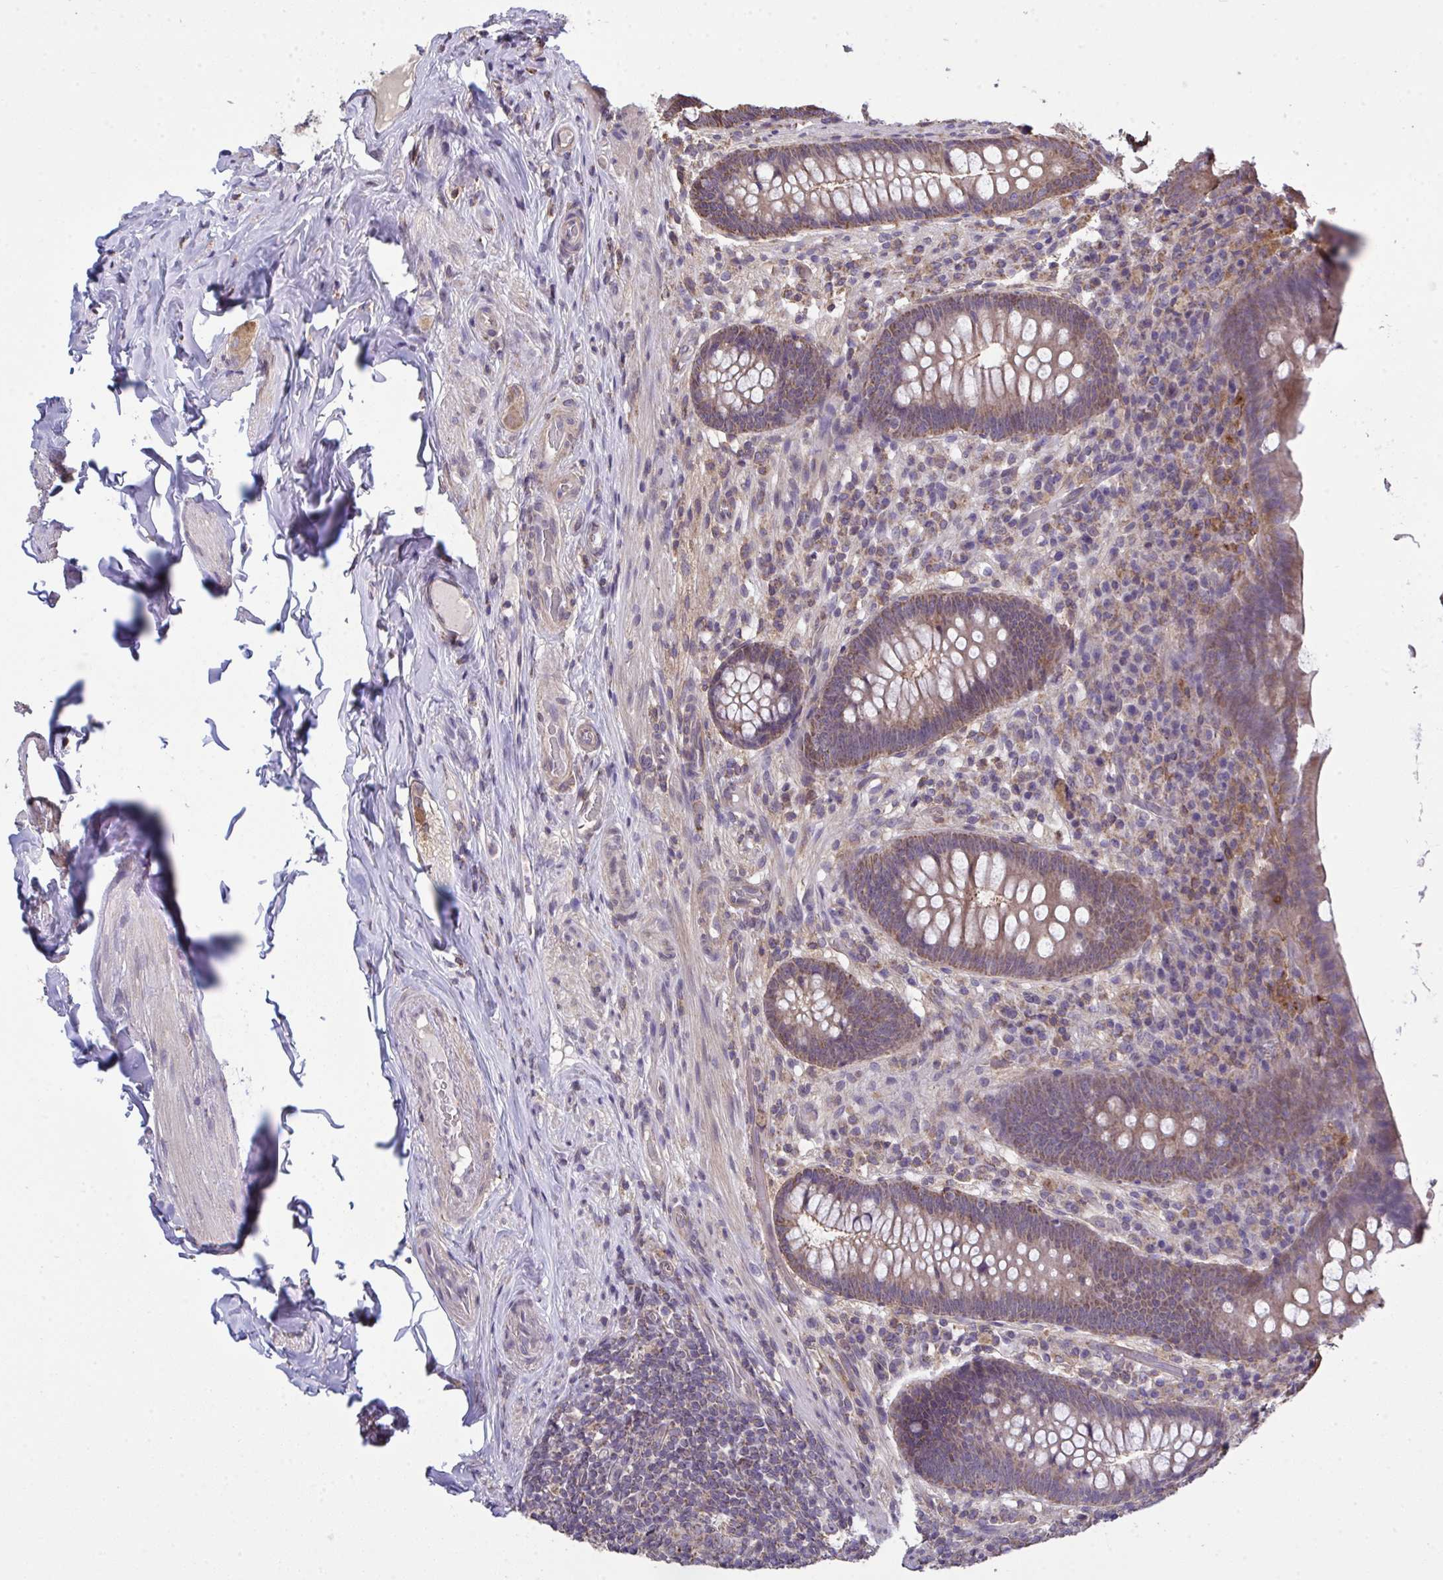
{"staining": {"intensity": "weak", "quantity": ">75%", "location": "cytoplasmic/membranous"}, "tissue": "appendix", "cell_type": "Glandular cells", "image_type": "normal", "snomed": [{"axis": "morphology", "description": "Normal tissue, NOS"}, {"axis": "topography", "description": "Appendix"}], "caption": "Protein staining demonstrates weak cytoplasmic/membranous positivity in approximately >75% of glandular cells in normal appendix. The staining was performed using DAB (3,3'-diaminobenzidine) to visualize the protein expression in brown, while the nuclei were stained in blue with hematoxylin (Magnification: 20x).", "gene": "PPM1H", "patient": {"sex": "male", "age": 71}}